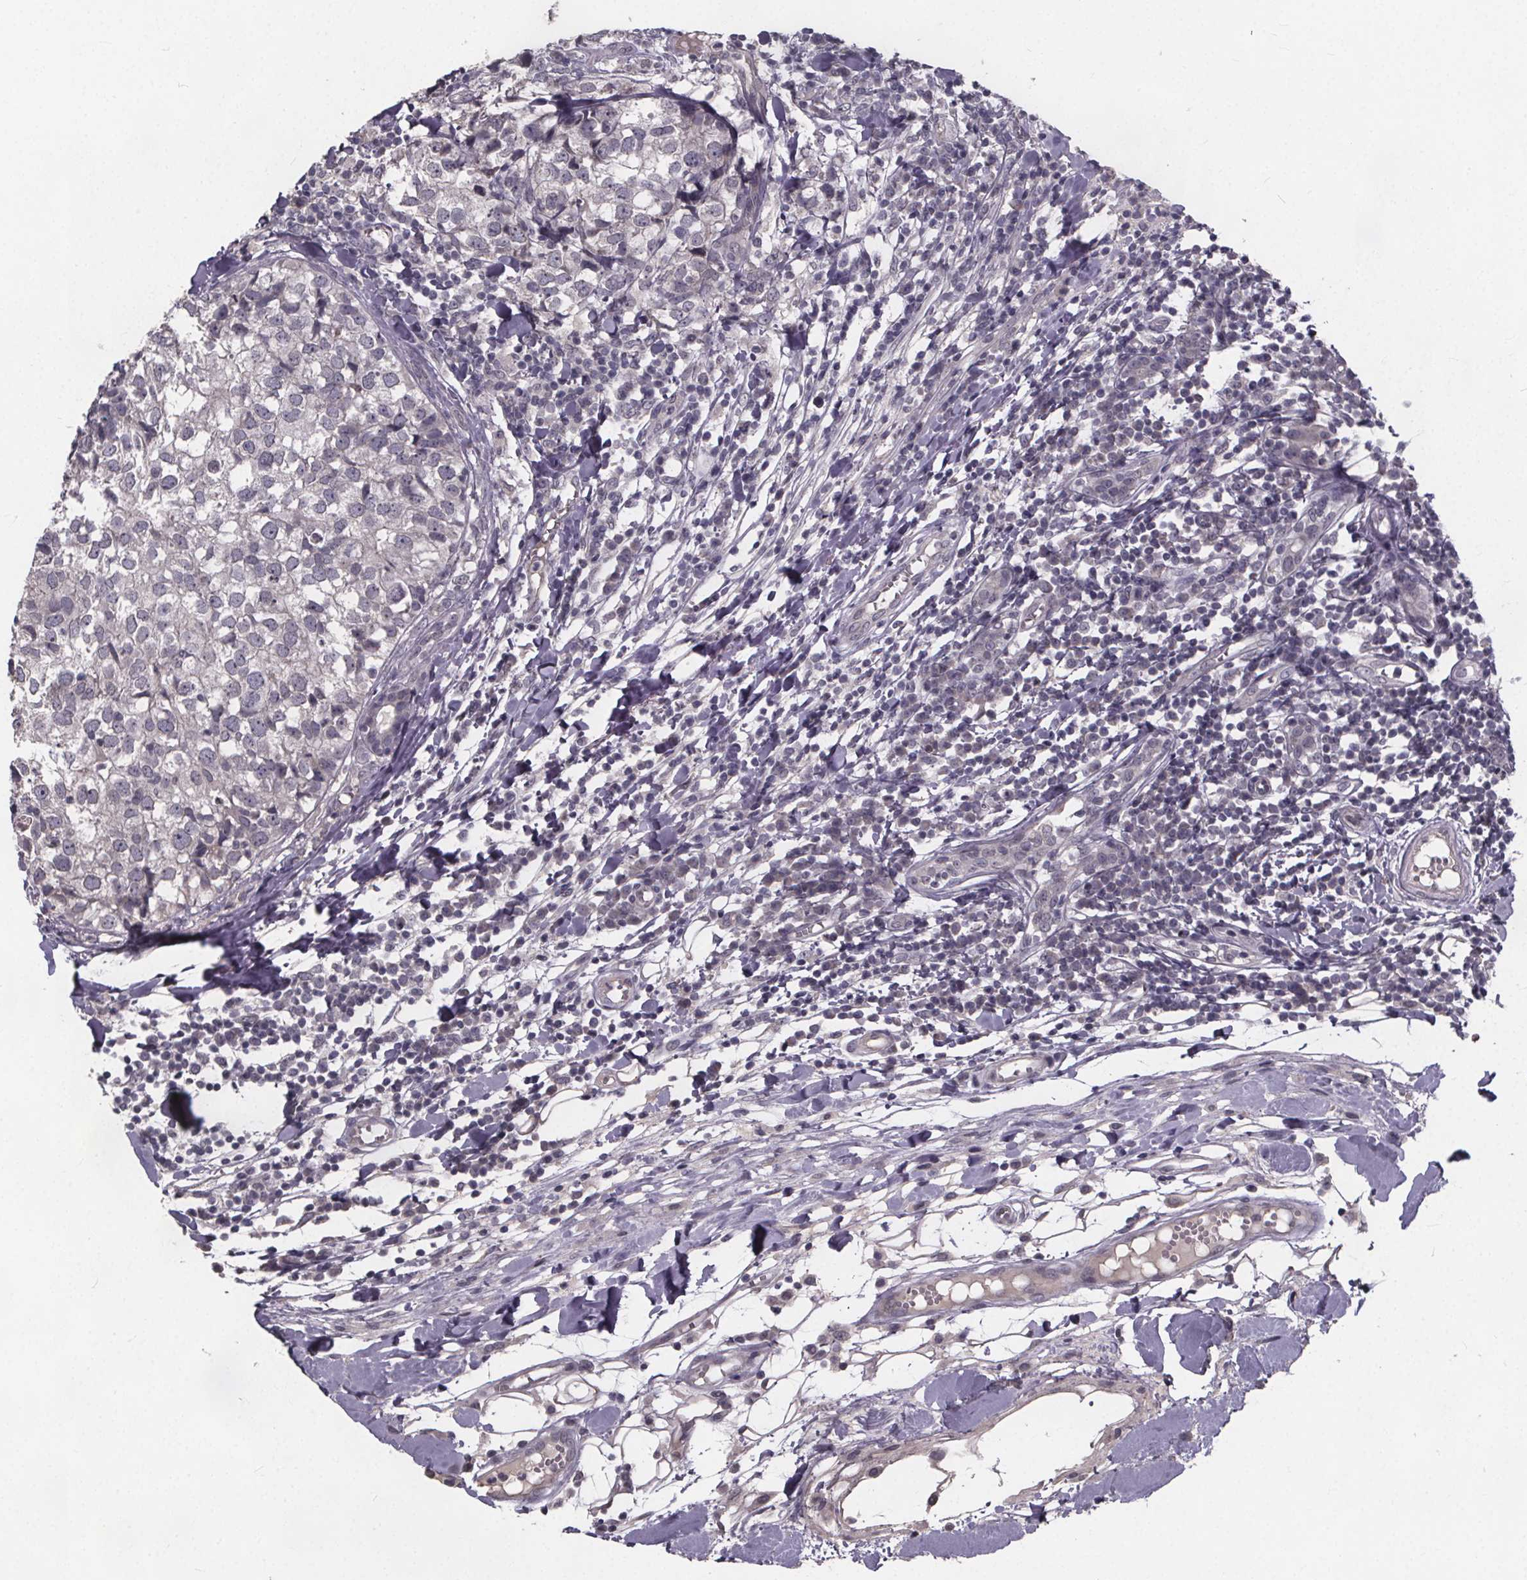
{"staining": {"intensity": "negative", "quantity": "none", "location": "none"}, "tissue": "breast cancer", "cell_type": "Tumor cells", "image_type": "cancer", "snomed": [{"axis": "morphology", "description": "Duct carcinoma"}, {"axis": "topography", "description": "Breast"}], "caption": "Photomicrograph shows no significant protein expression in tumor cells of breast cancer.", "gene": "FAM181B", "patient": {"sex": "female", "age": 30}}